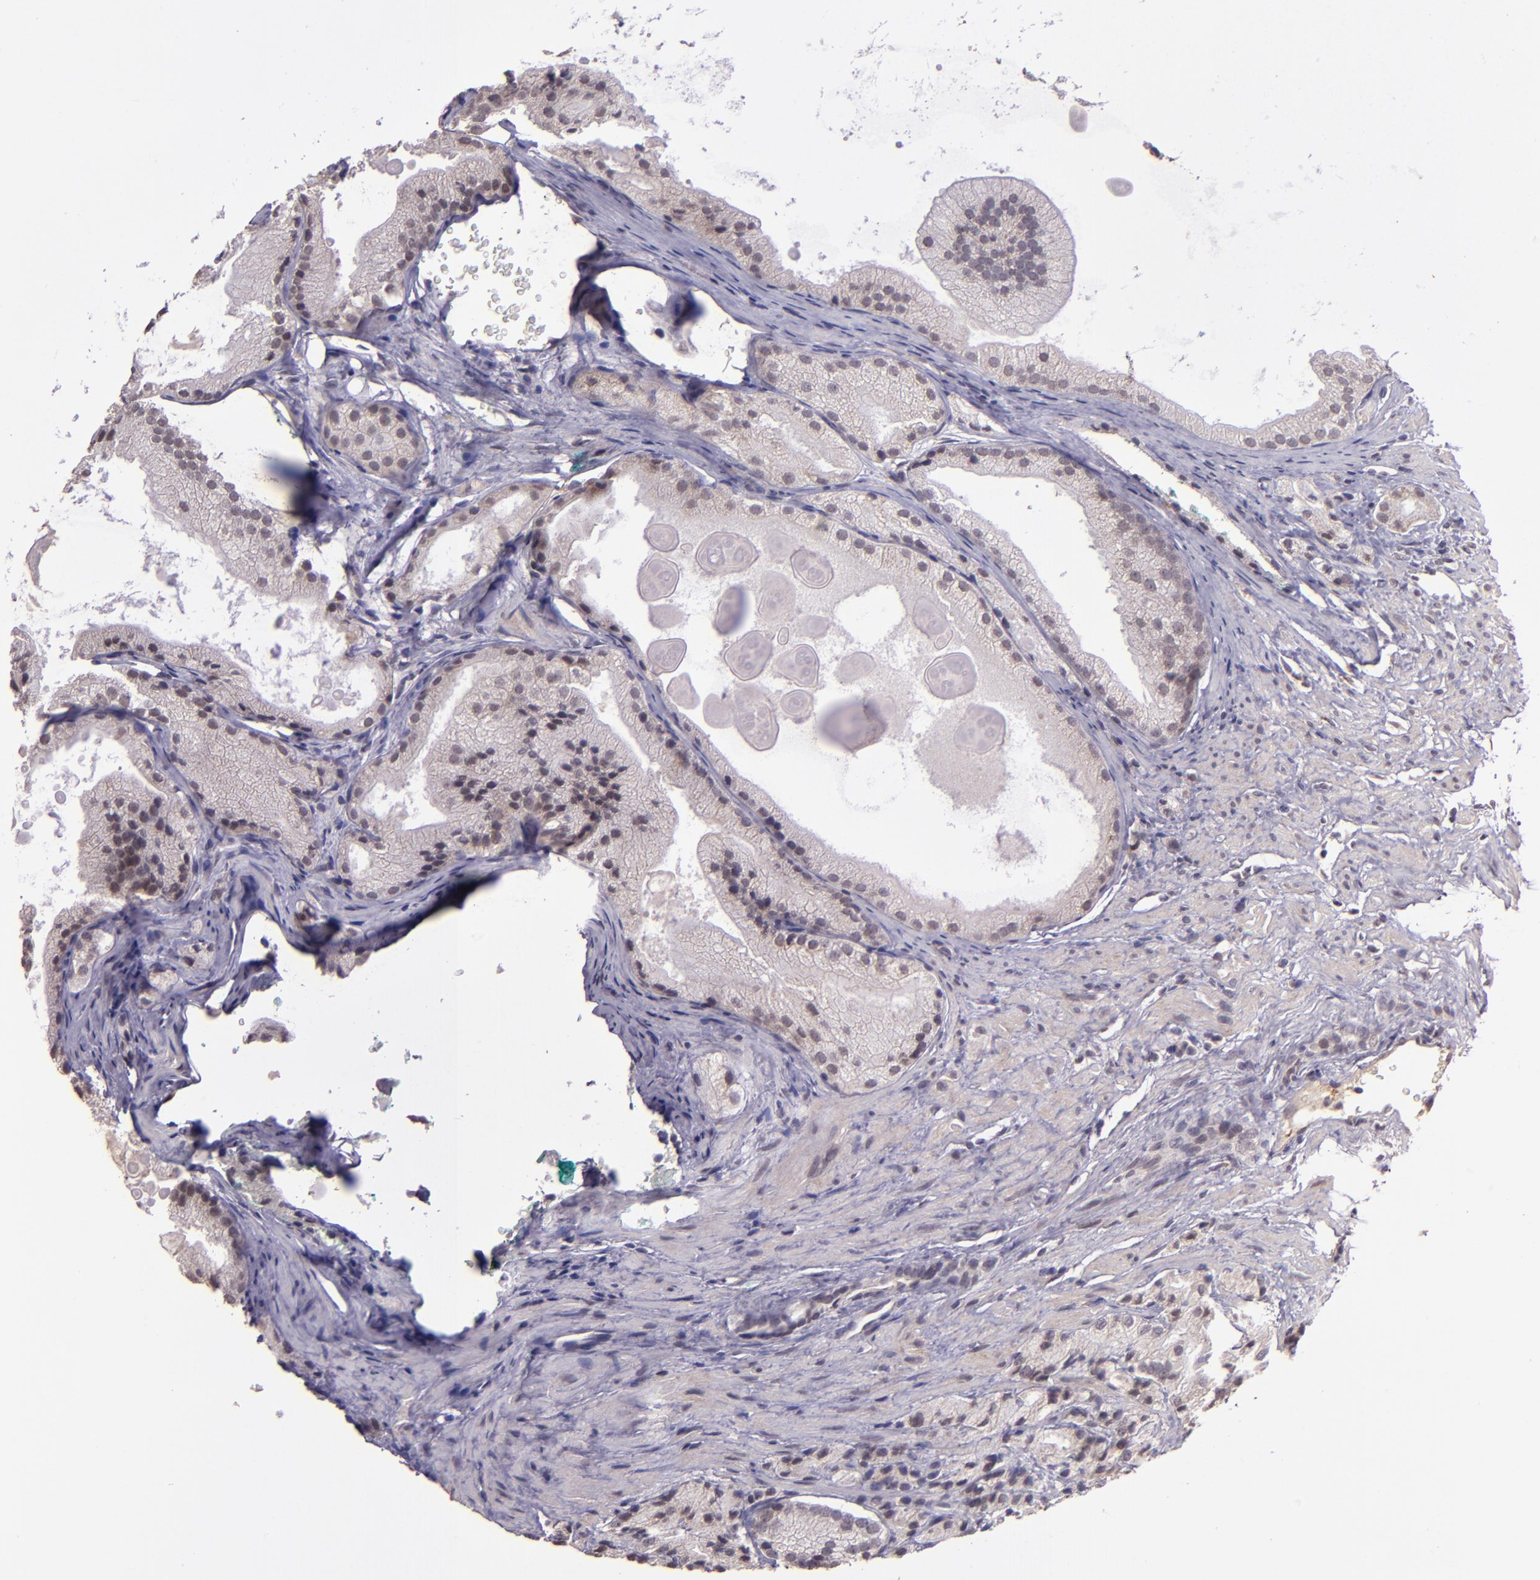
{"staining": {"intensity": "weak", "quantity": "<25%", "location": "cytoplasmic/membranous"}, "tissue": "prostate cancer", "cell_type": "Tumor cells", "image_type": "cancer", "snomed": [{"axis": "morphology", "description": "Adenocarcinoma, Low grade"}, {"axis": "topography", "description": "Prostate"}], "caption": "Micrograph shows no protein staining in tumor cells of prostate cancer (low-grade adenocarcinoma) tissue.", "gene": "TAF7L", "patient": {"sex": "male", "age": 69}}